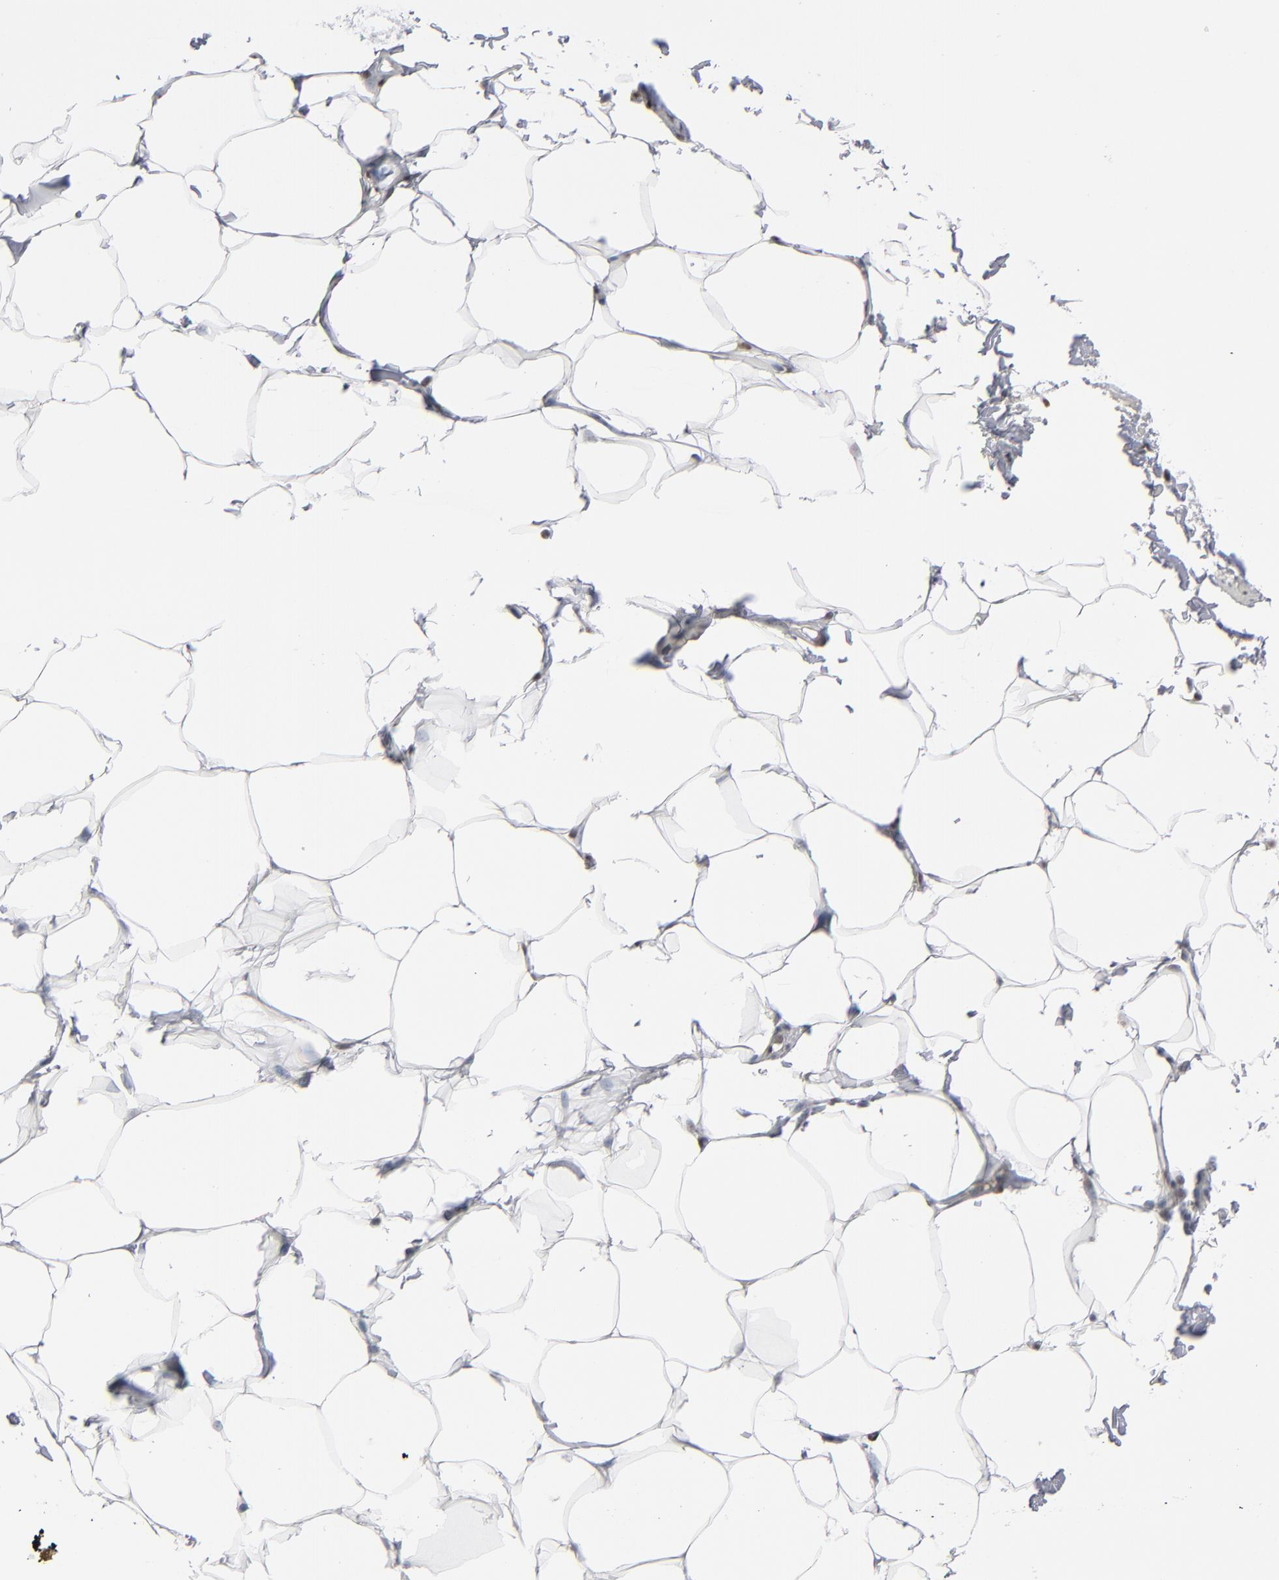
{"staining": {"intensity": "negative", "quantity": "none", "location": "none"}, "tissue": "adipose tissue", "cell_type": "Adipocytes", "image_type": "normal", "snomed": [{"axis": "morphology", "description": "Normal tissue, NOS"}, {"axis": "topography", "description": "Vascular tissue"}], "caption": "The histopathology image displays no staining of adipocytes in unremarkable adipose tissue.", "gene": "IRF9", "patient": {"sex": "male", "age": 41}}